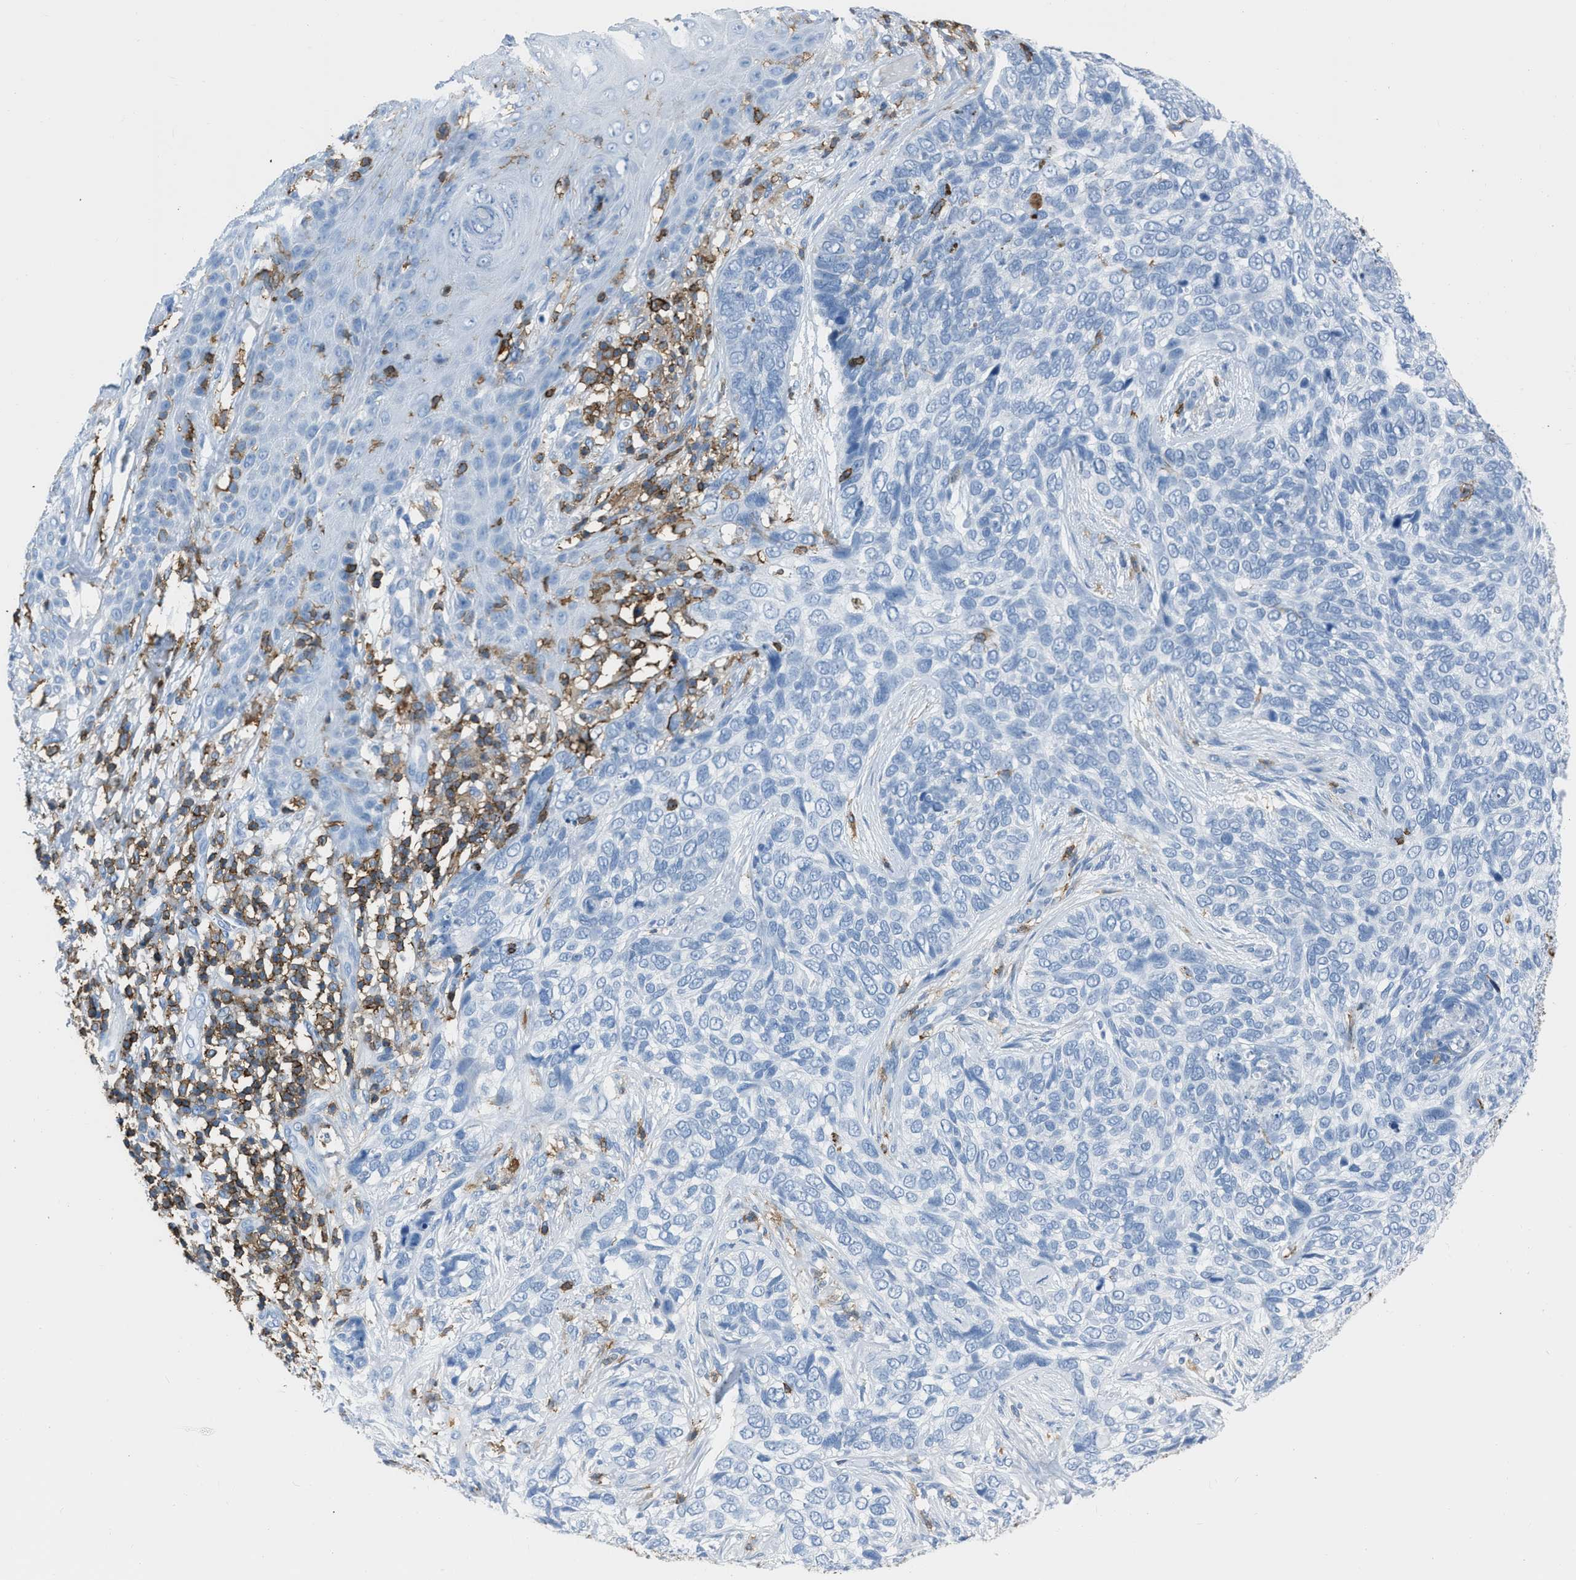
{"staining": {"intensity": "negative", "quantity": "none", "location": "none"}, "tissue": "skin cancer", "cell_type": "Tumor cells", "image_type": "cancer", "snomed": [{"axis": "morphology", "description": "Basal cell carcinoma"}, {"axis": "topography", "description": "Skin"}], "caption": "Micrograph shows no protein expression in tumor cells of basal cell carcinoma (skin) tissue.", "gene": "LSP1", "patient": {"sex": "female", "age": 64}}